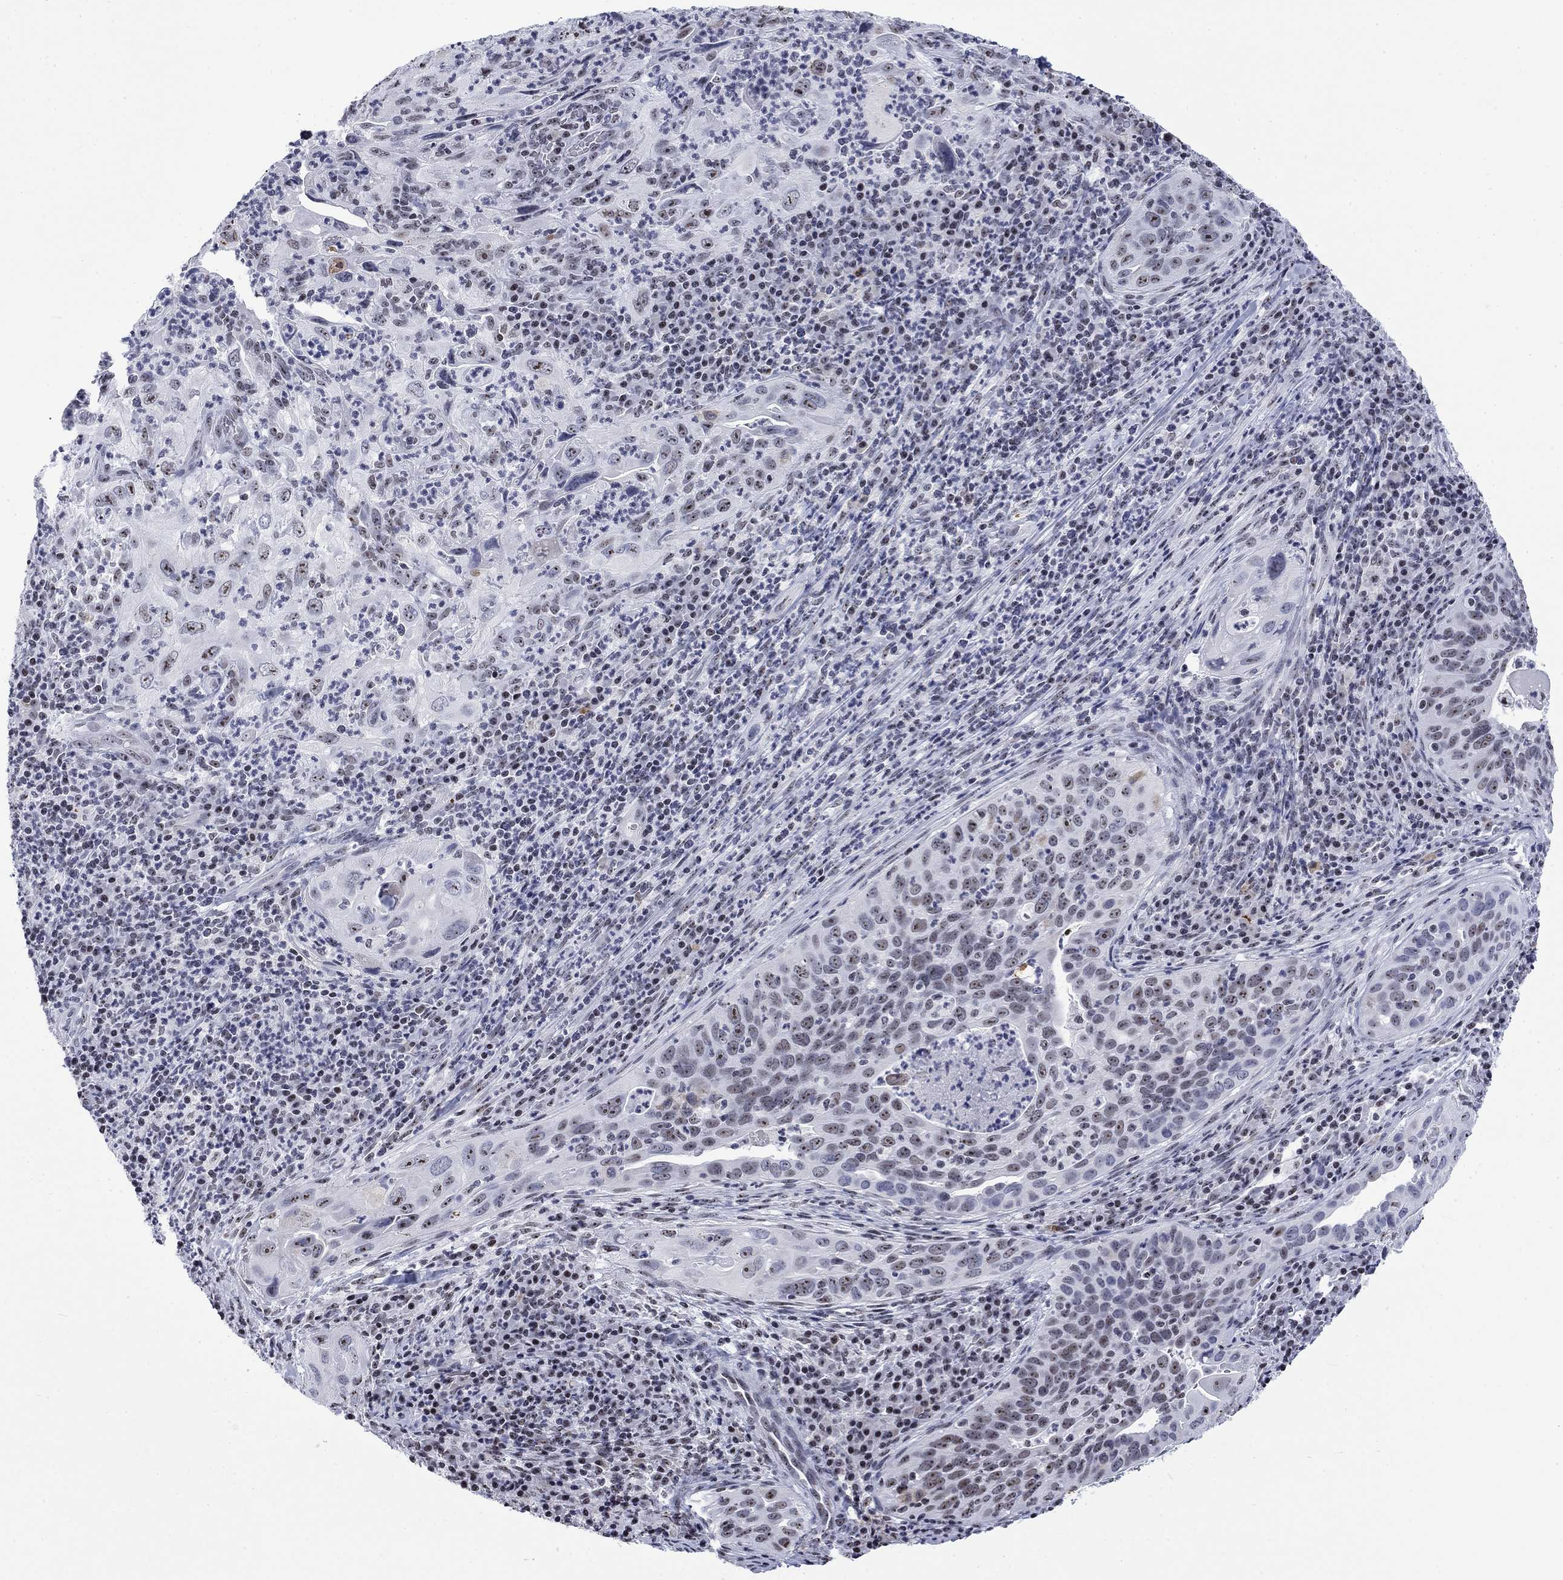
{"staining": {"intensity": "negative", "quantity": "none", "location": "none"}, "tissue": "cervical cancer", "cell_type": "Tumor cells", "image_type": "cancer", "snomed": [{"axis": "morphology", "description": "Squamous cell carcinoma, NOS"}, {"axis": "topography", "description": "Cervix"}], "caption": "DAB (3,3'-diaminobenzidine) immunohistochemical staining of cervical cancer demonstrates no significant positivity in tumor cells.", "gene": "CSRNP3", "patient": {"sex": "female", "age": 26}}